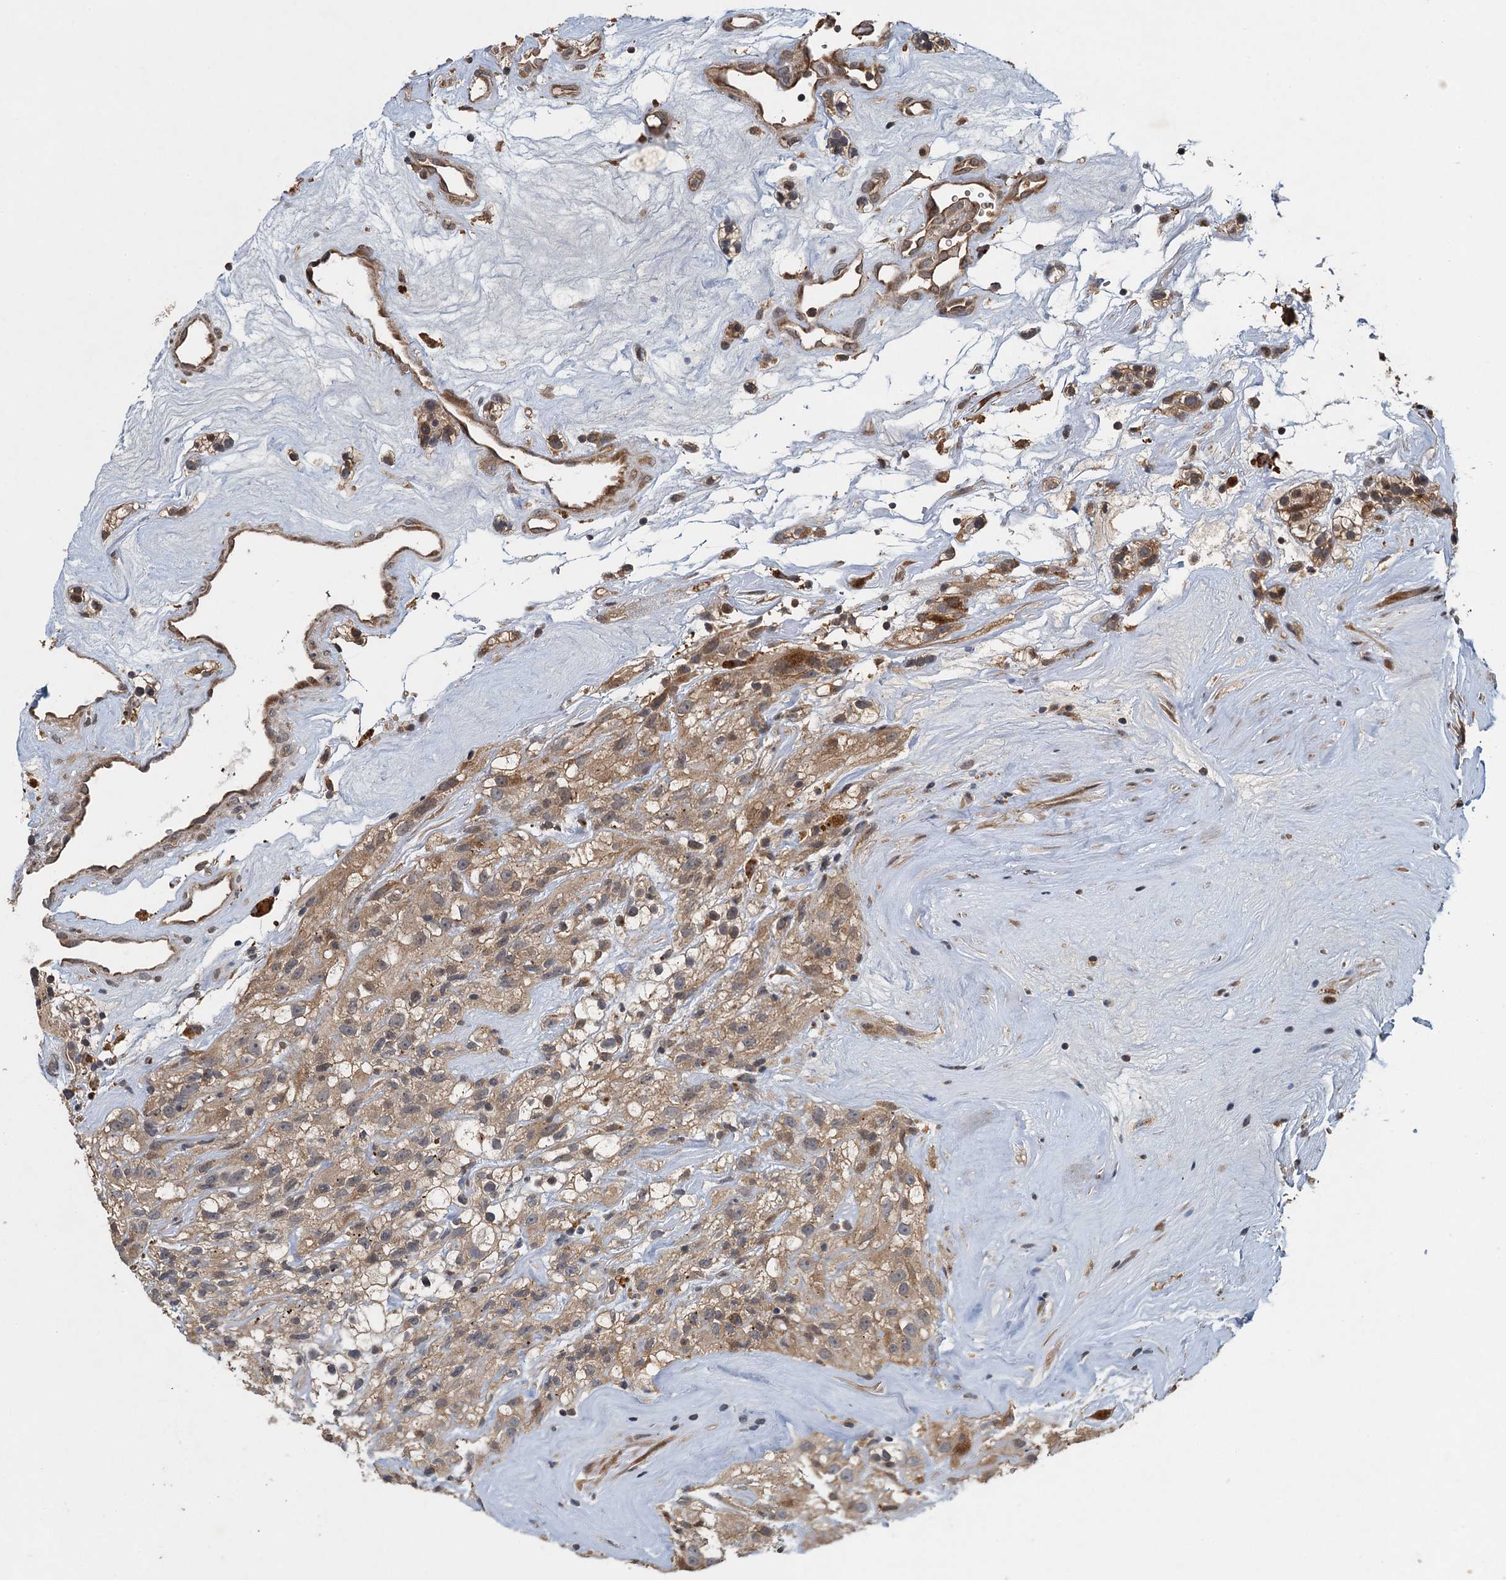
{"staining": {"intensity": "moderate", "quantity": ">75%", "location": "cytoplasmic/membranous"}, "tissue": "renal cancer", "cell_type": "Tumor cells", "image_type": "cancer", "snomed": [{"axis": "morphology", "description": "Adenocarcinoma, NOS"}, {"axis": "topography", "description": "Kidney"}], "caption": "High-magnification brightfield microscopy of renal cancer stained with DAB (brown) and counterstained with hematoxylin (blue). tumor cells exhibit moderate cytoplasmic/membranous positivity is seen in about>75% of cells. Using DAB (brown) and hematoxylin (blue) stains, captured at high magnification using brightfield microscopy.", "gene": "SNX32", "patient": {"sex": "female", "age": 57}}